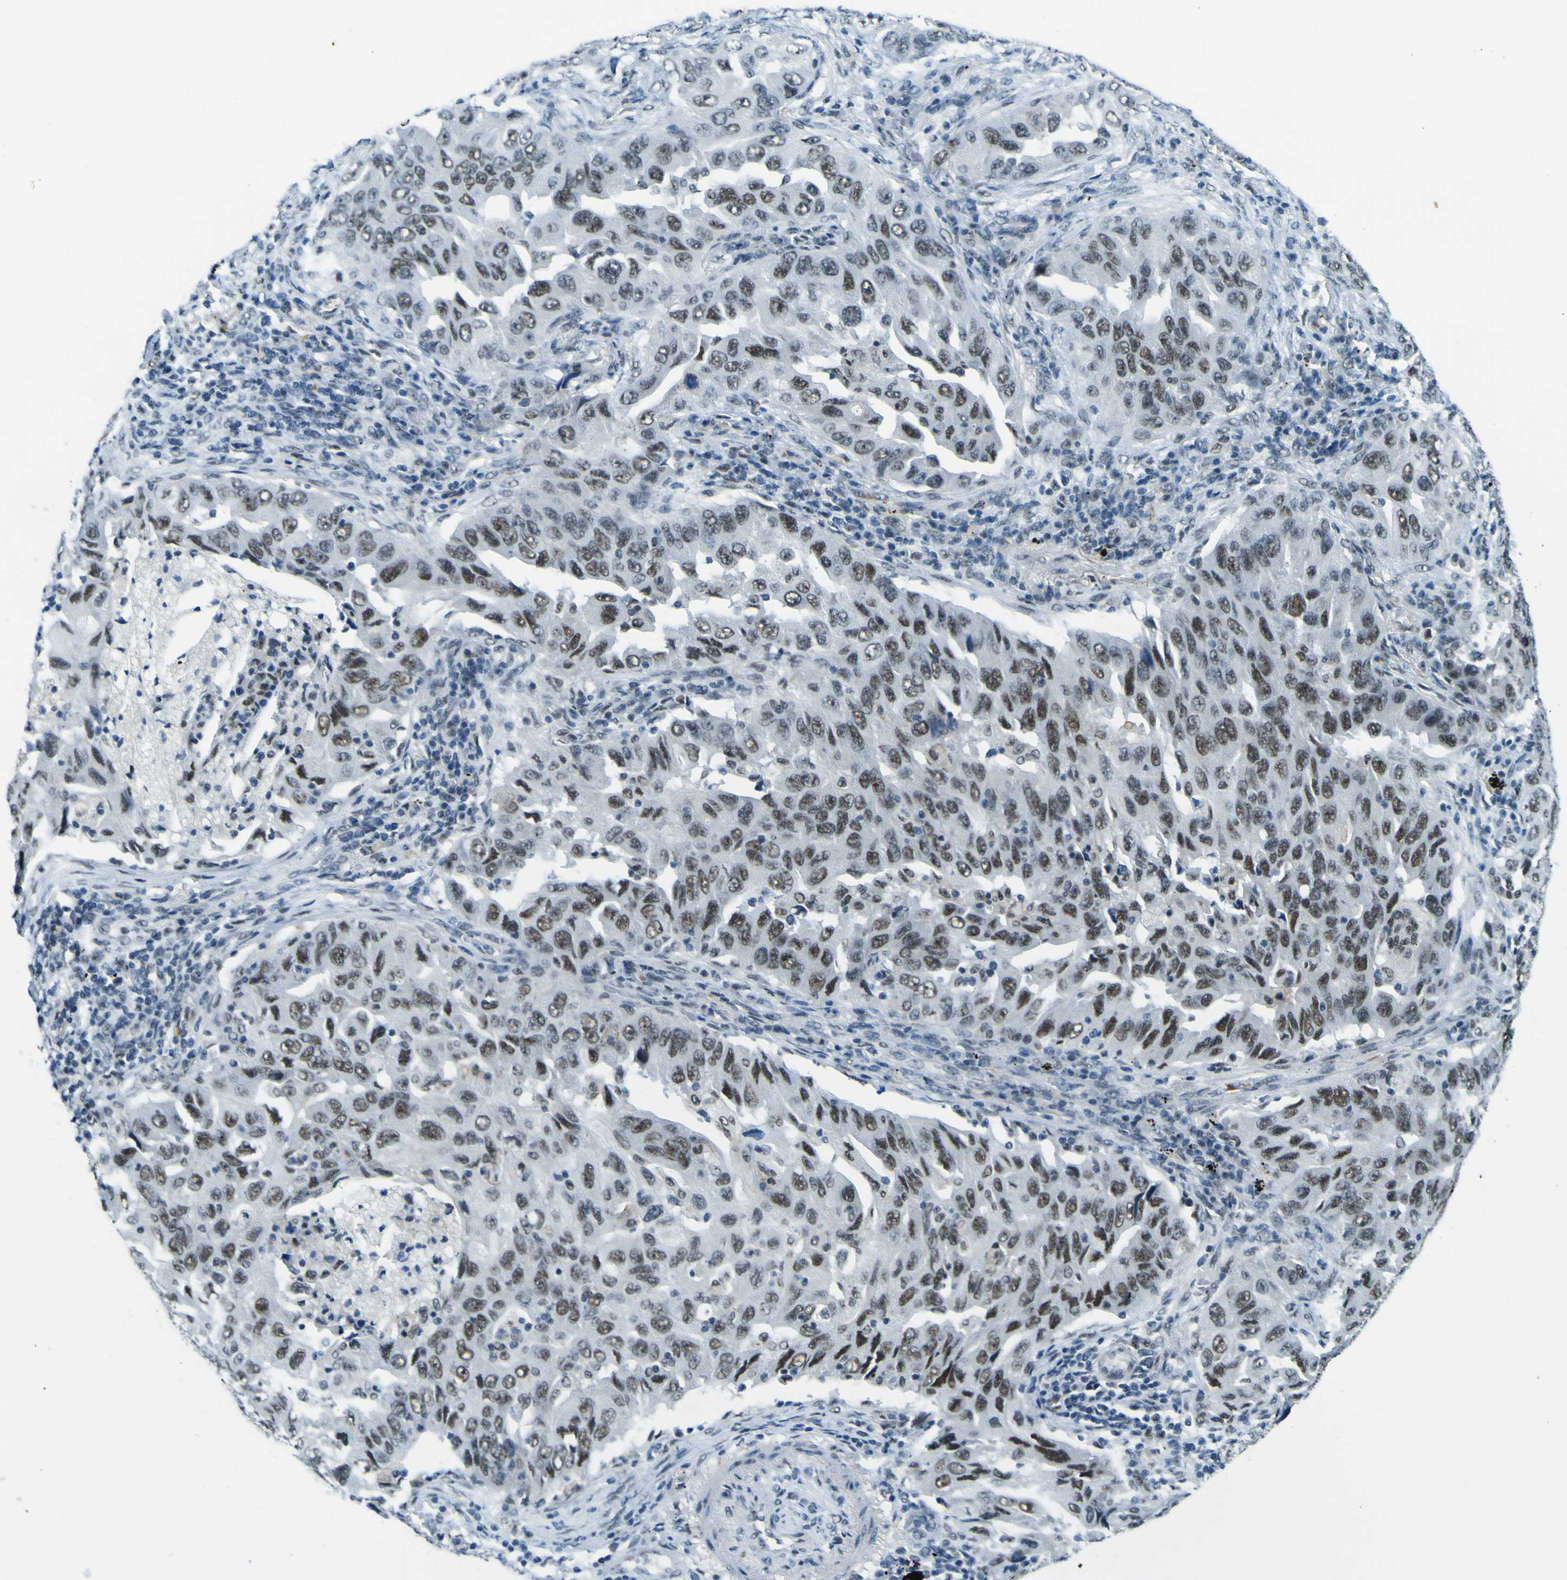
{"staining": {"intensity": "moderate", "quantity": ">75%", "location": "nuclear"}, "tissue": "lung cancer", "cell_type": "Tumor cells", "image_type": "cancer", "snomed": [{"axis": "morphology", "description": "Adenocarcinoma, NOS"}, {"axis": "topography", "description": "Lung"}], "caption": "Protein analysis of lung adenocarcinoma tissue demonstrates moderate nuclear expression in about >75% of tumor cells.", "gene": "CEBPG", "patient": {"sex": "female", "age": 65}}